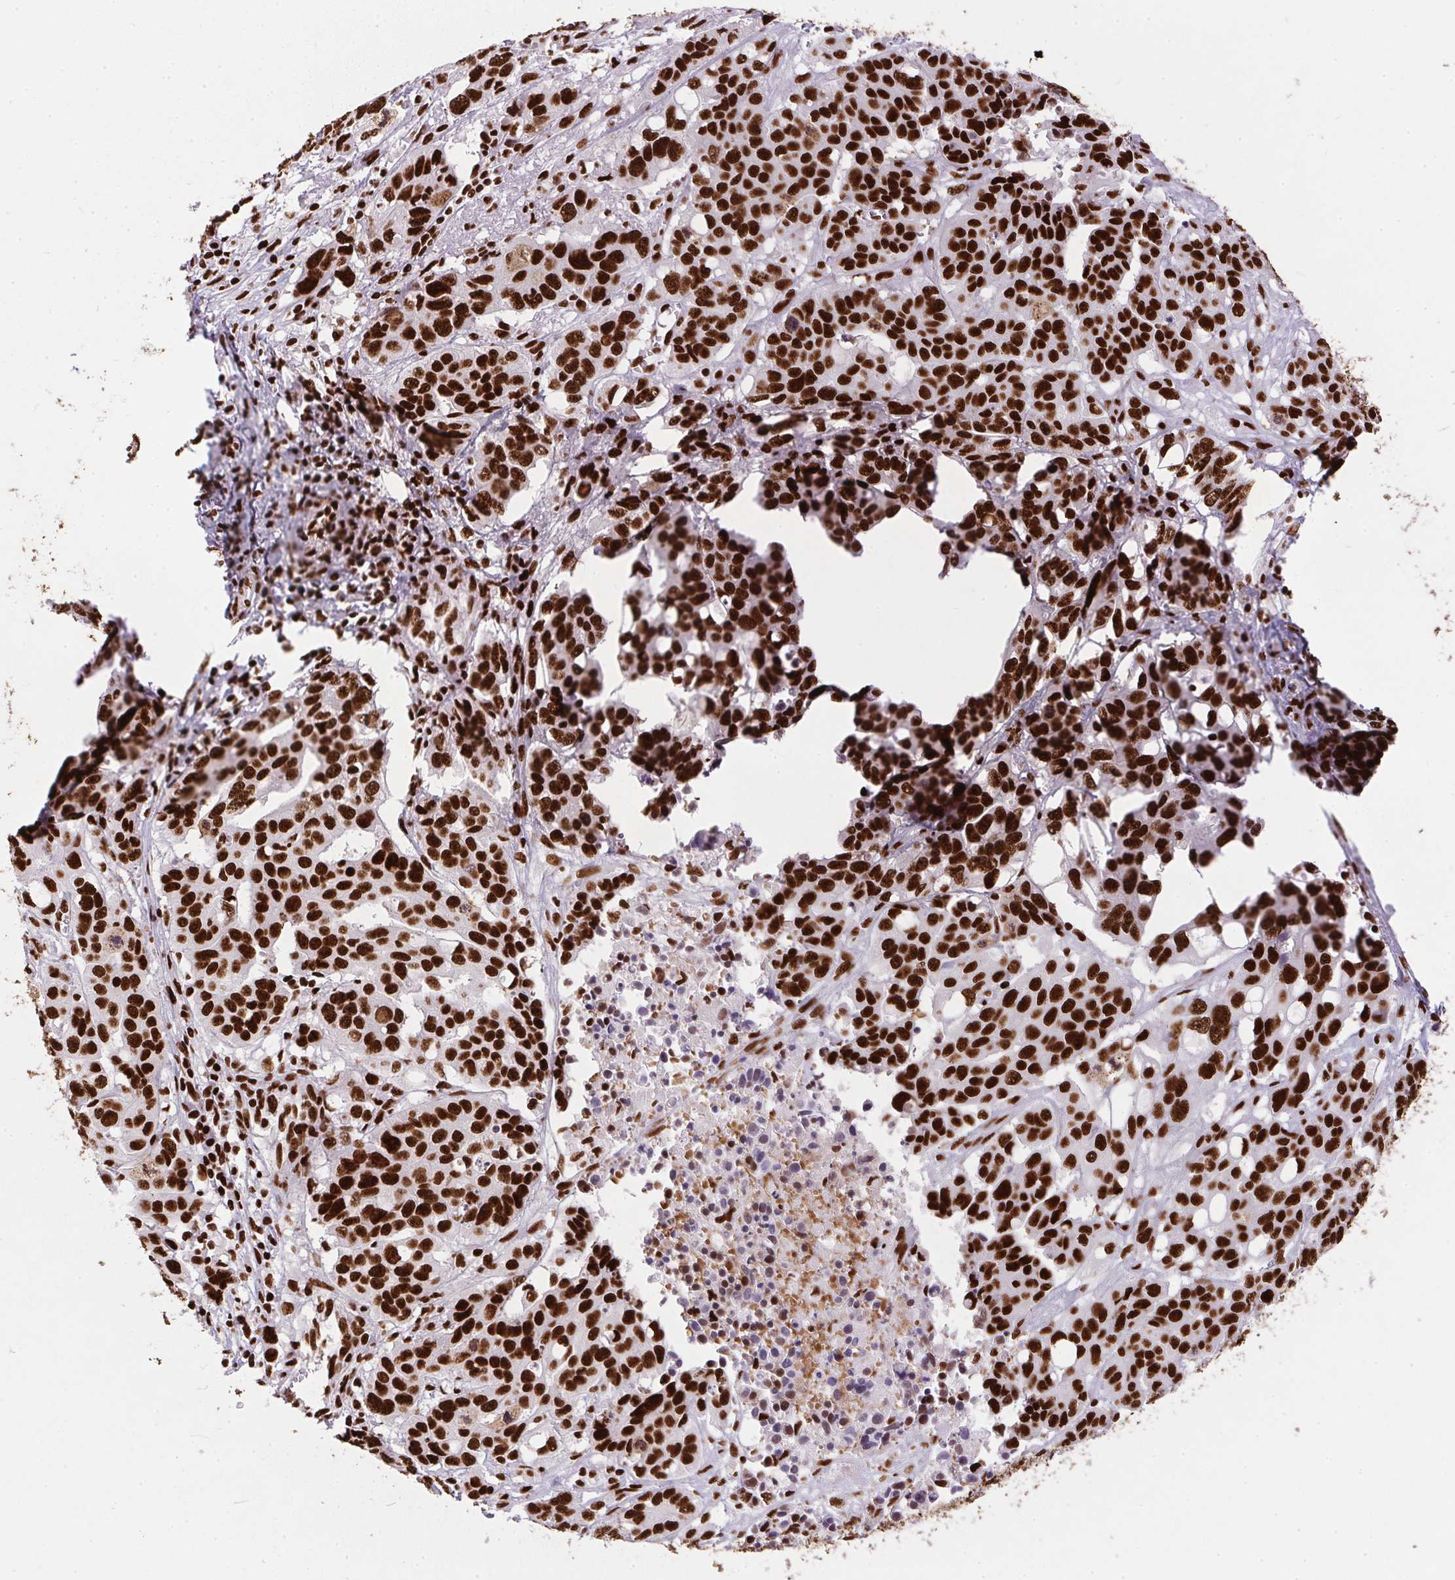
{"staining": {"intensity": "strong", "quantity": ">75%", "location": "nuclear"}, "tissue": "ovarian cancer", "cell_type": "Tumor cells", "image_type": "cancer", "snomed": [{"axis": "morphology", "description": "Carcinoma, endometroid"}, {"axis": "topography", "description": "Ovary"}], "caption": "Human endometroid carcinoma (ovarian) stained with a brown dye shows strong nuclear positive staining in about >75% of tumor cells.", "gene": "PAGE3", "patient": {"sex": "female", "age": 78}}